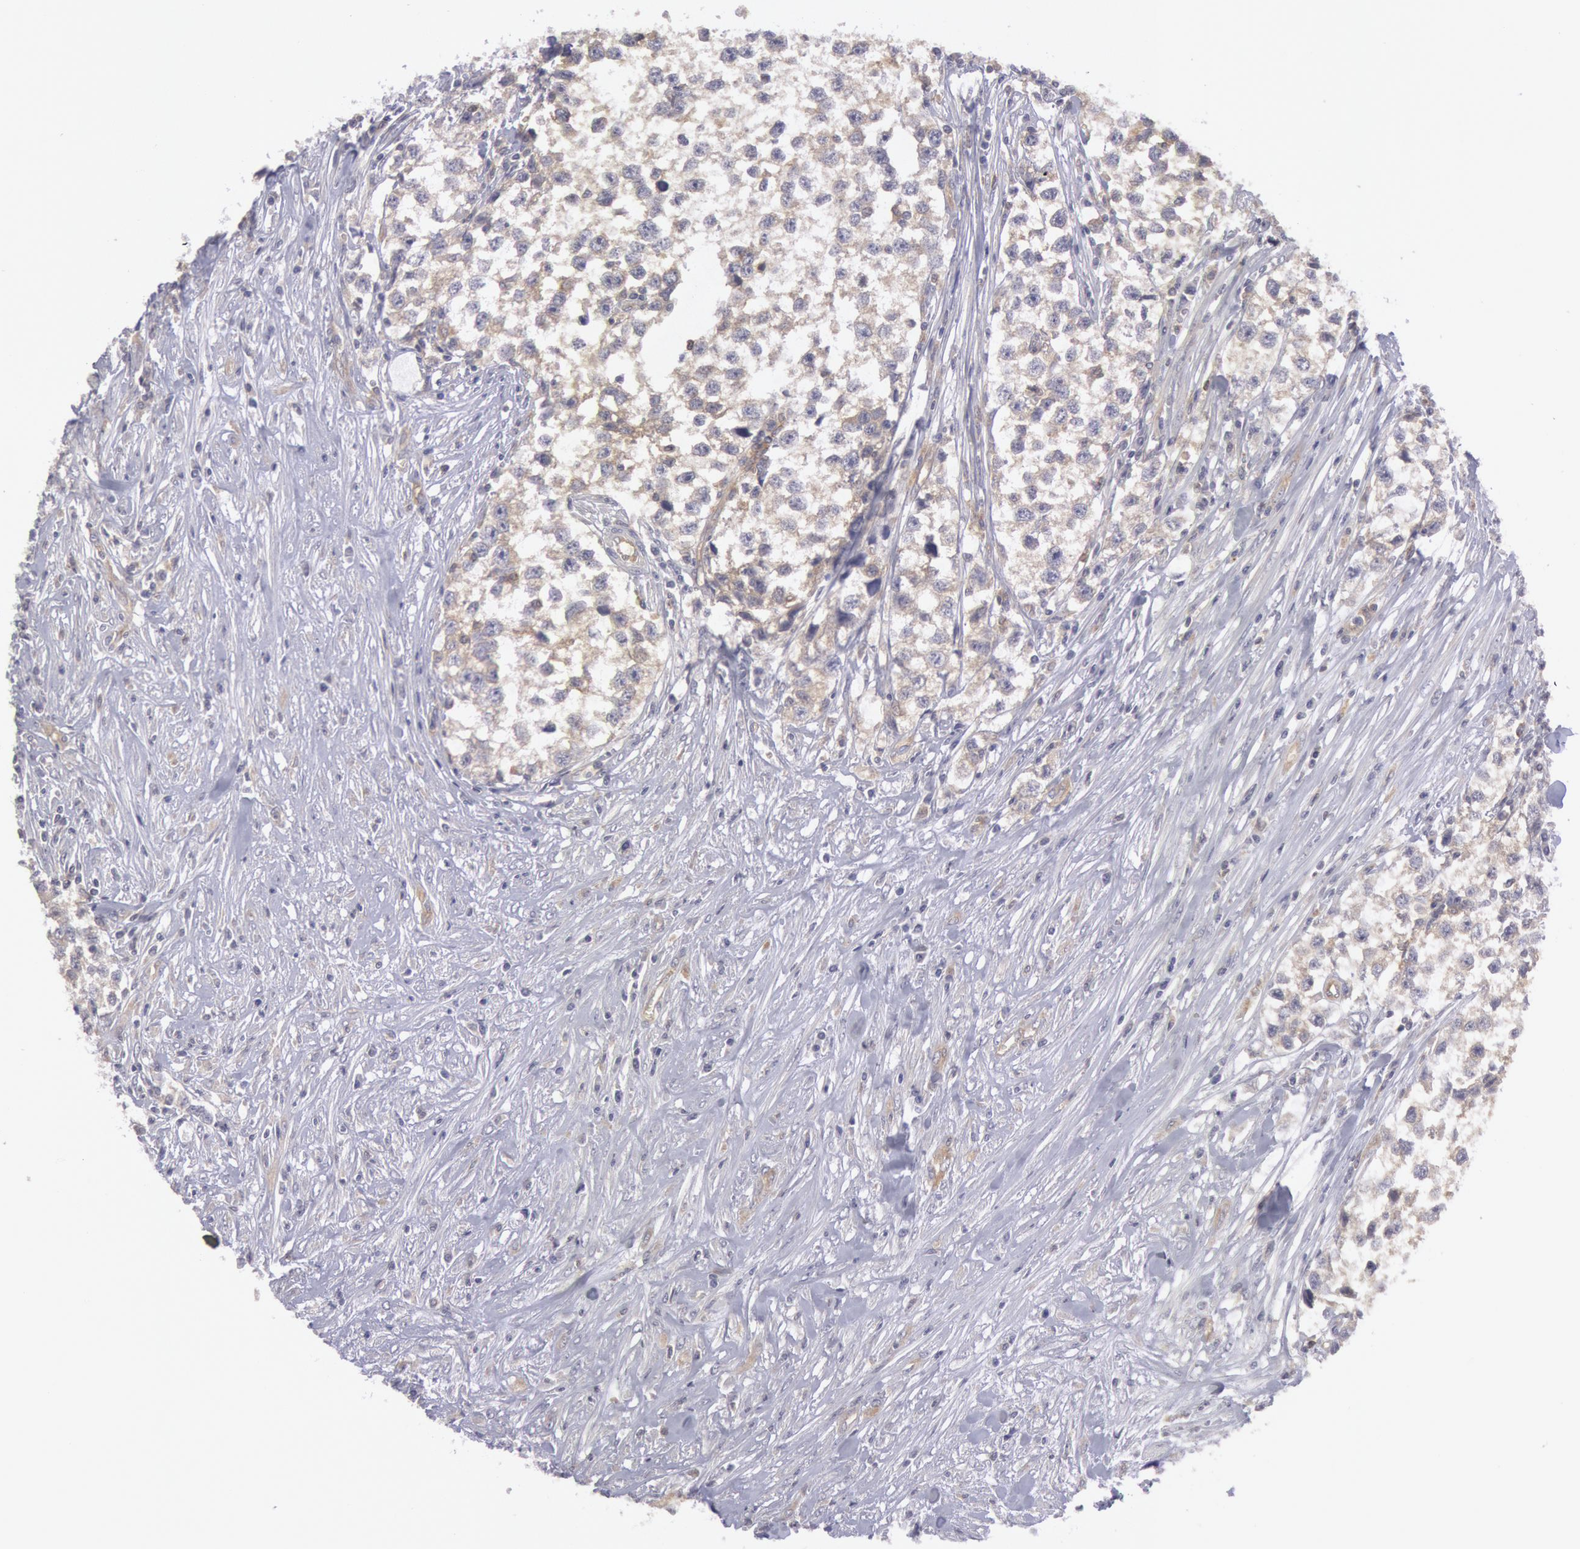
{"staining": {"intensity": "weak", "quantity": "<25%", "location": "cytoplasmic/membranous"}, "tissue": "testis cancer", "cell_type": "Tumor cells", "image_type": "cancer", "snomed": [{"axis": "morphology", "description": "Seminoma, NOS"}, {"axis": "morphology", "description": "Carcinoma, Embryonal, NOS"}, {"axis": "topography", "description": "Testis"}], "caption": "This is a photomicrograph of immunohistochemistry staining of testis seminoma, which shows no expression in tumor cells. The staining is performed using DAB brown chromogen with nuclei counter-stained in using hematoxylin.", "gene": "IKBKB", "patient": {"sex": "male", "age": 30}}